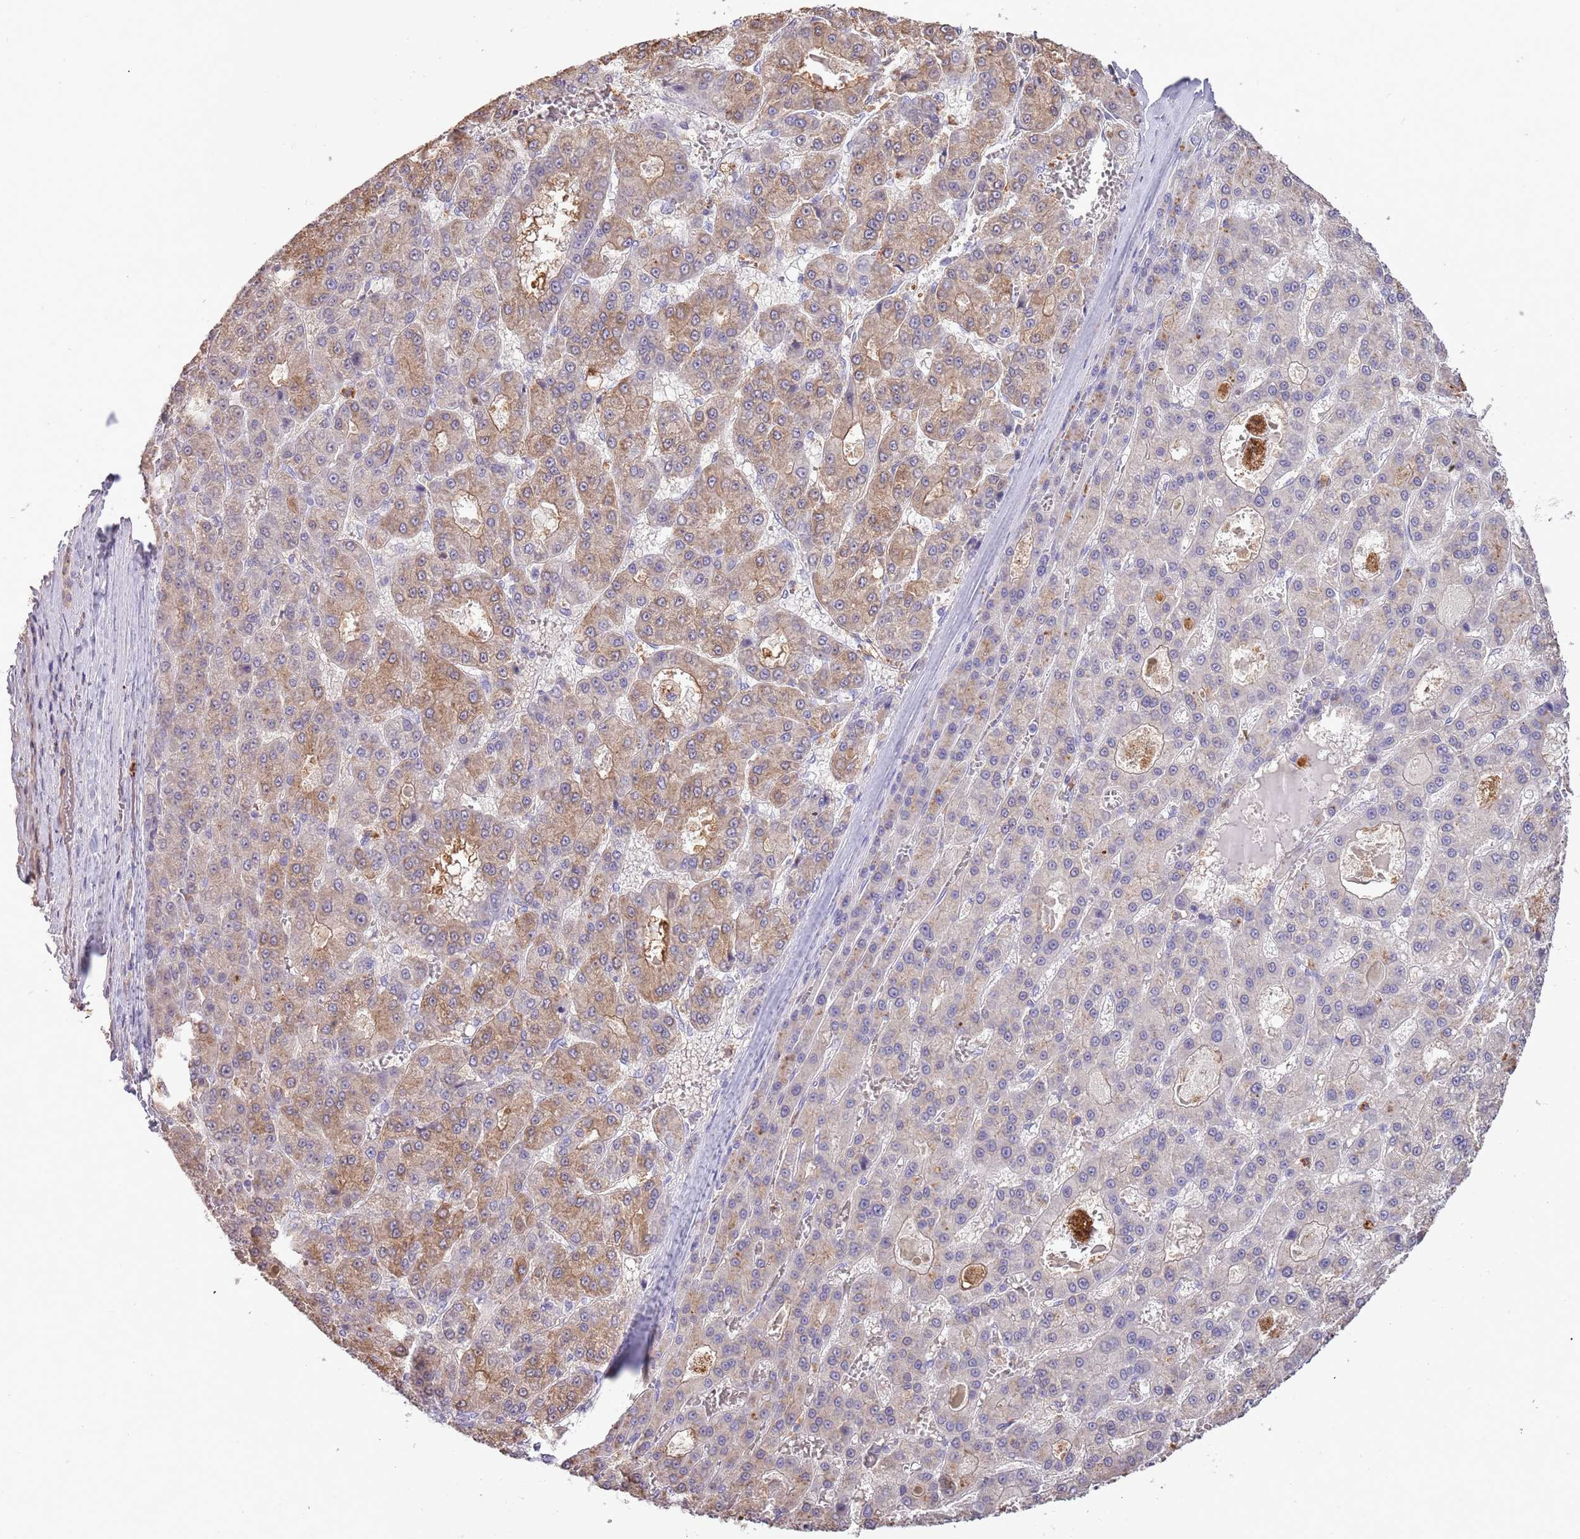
{"staining": {"intensity": "moderate", "quantity": "<25%", "location": "cytoplasmic/membranous"}, "tissue": "liver cancer", "cell_type": "Tumor cells", "image_type": "cancer", "snomed": [{"axis": "morphology", "description": "Carcinoma, Hepatocellular, NOS"}, {"axis": "topography", "description": "Liver"}], "caption": "This image shows IHC staining of human liver cancer, with low moderate cytoplasmic/membranous positivity in approximately <25% of tumor cells.", "gene": "P2RY13", "patient": {"sex": "male", "age": 70}}